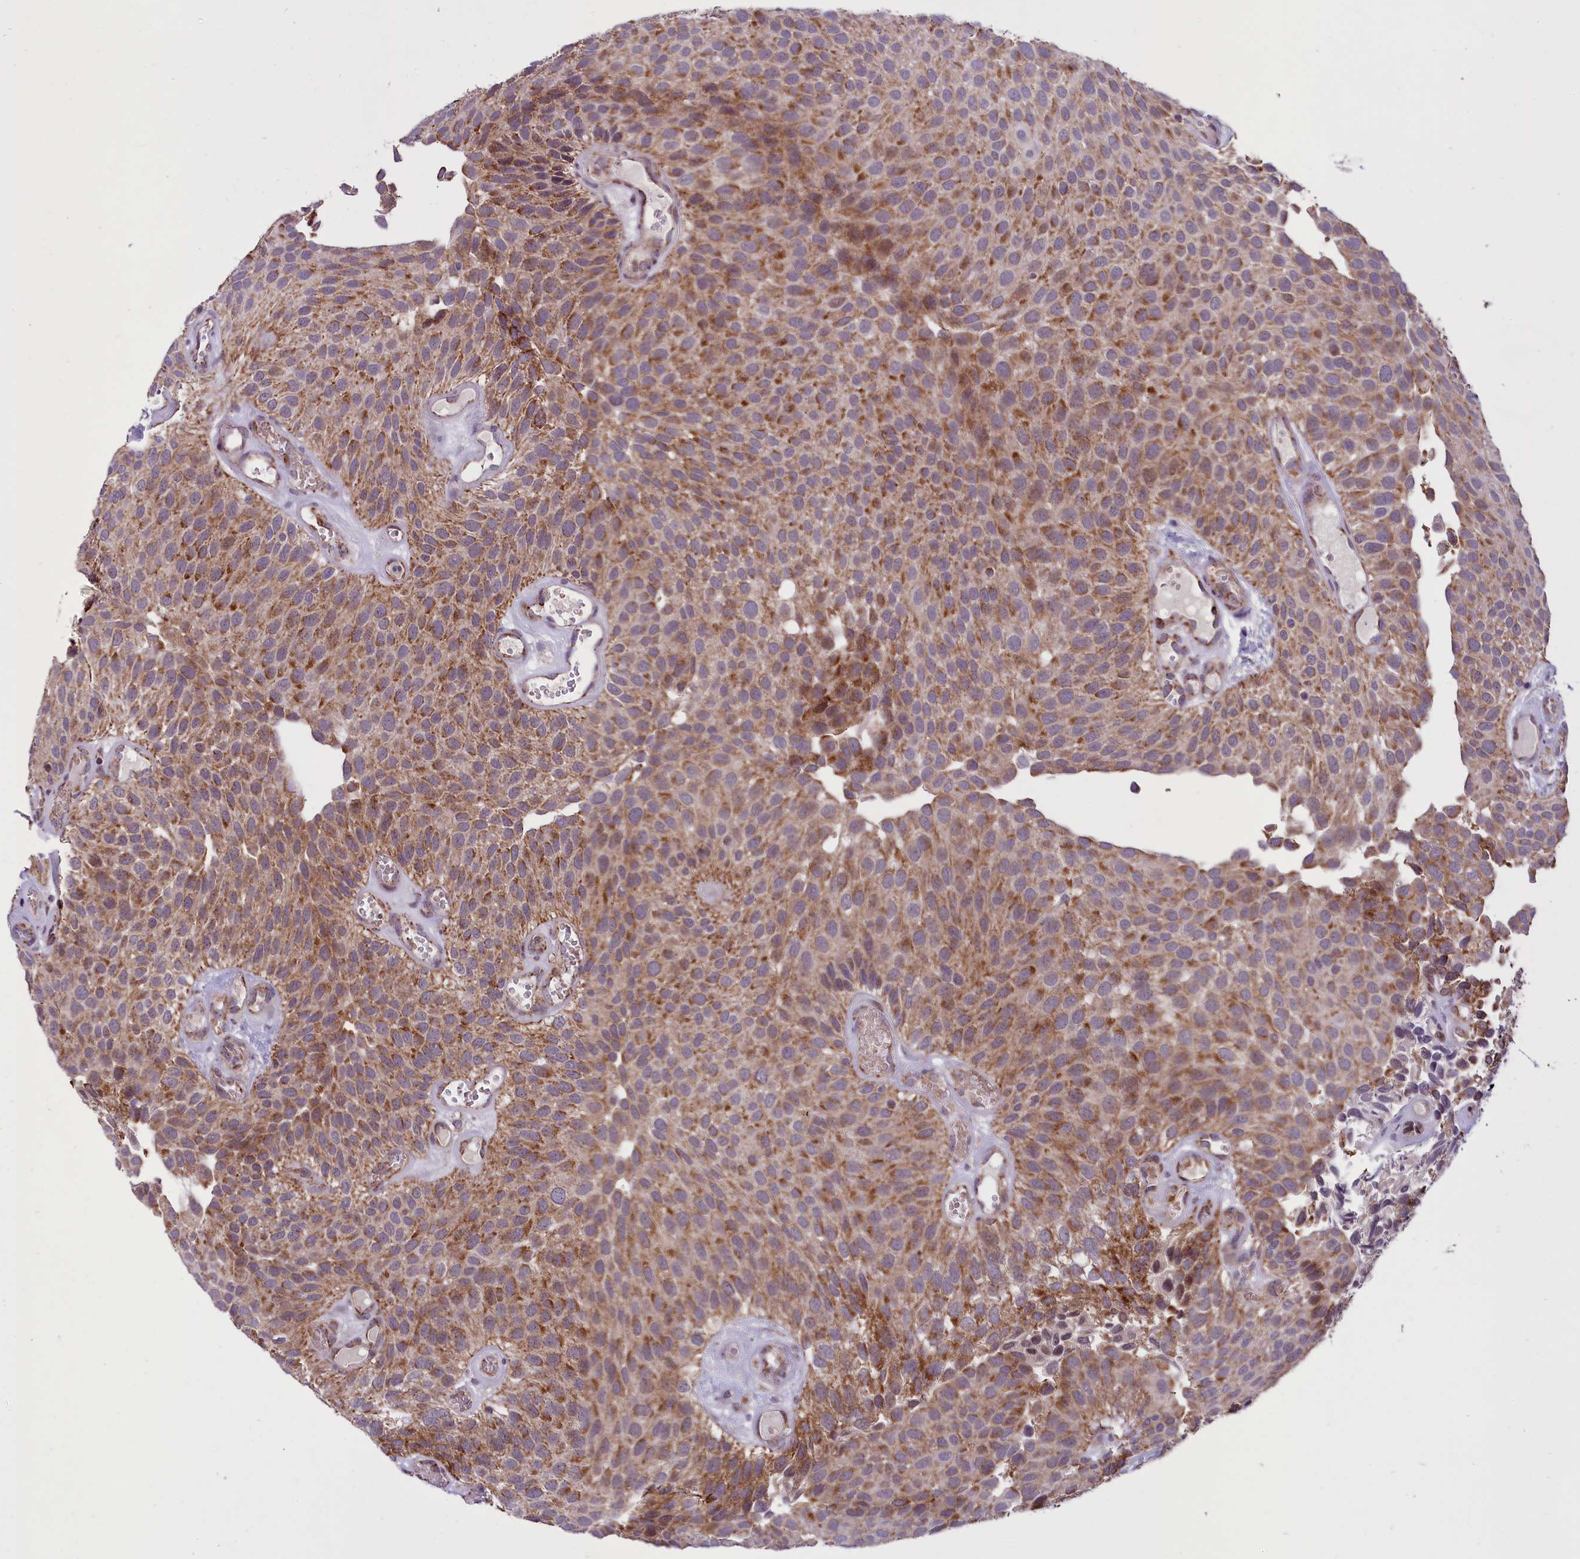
{"staining": {"intensity": "moderate", "quantity": ">75%", "location": "cytoplasmic/membranous"}, "tissue": "urothelial cancer", "cell_type": "Tumor cells", "image_type": "cancer", "snomed": [{"axis": "morphology", "description": "Urothelial carcinoma, Low grade"}, {"axis": "topography", "description": "Urinary bladder"}], "caption": "Tumor cells show moderate cytoplasmic/membranous staining in approximately >75% of cells in urothelial cancer.", "gene": "NDUFS5", "patient": {"sex": "male", "age": 89}}